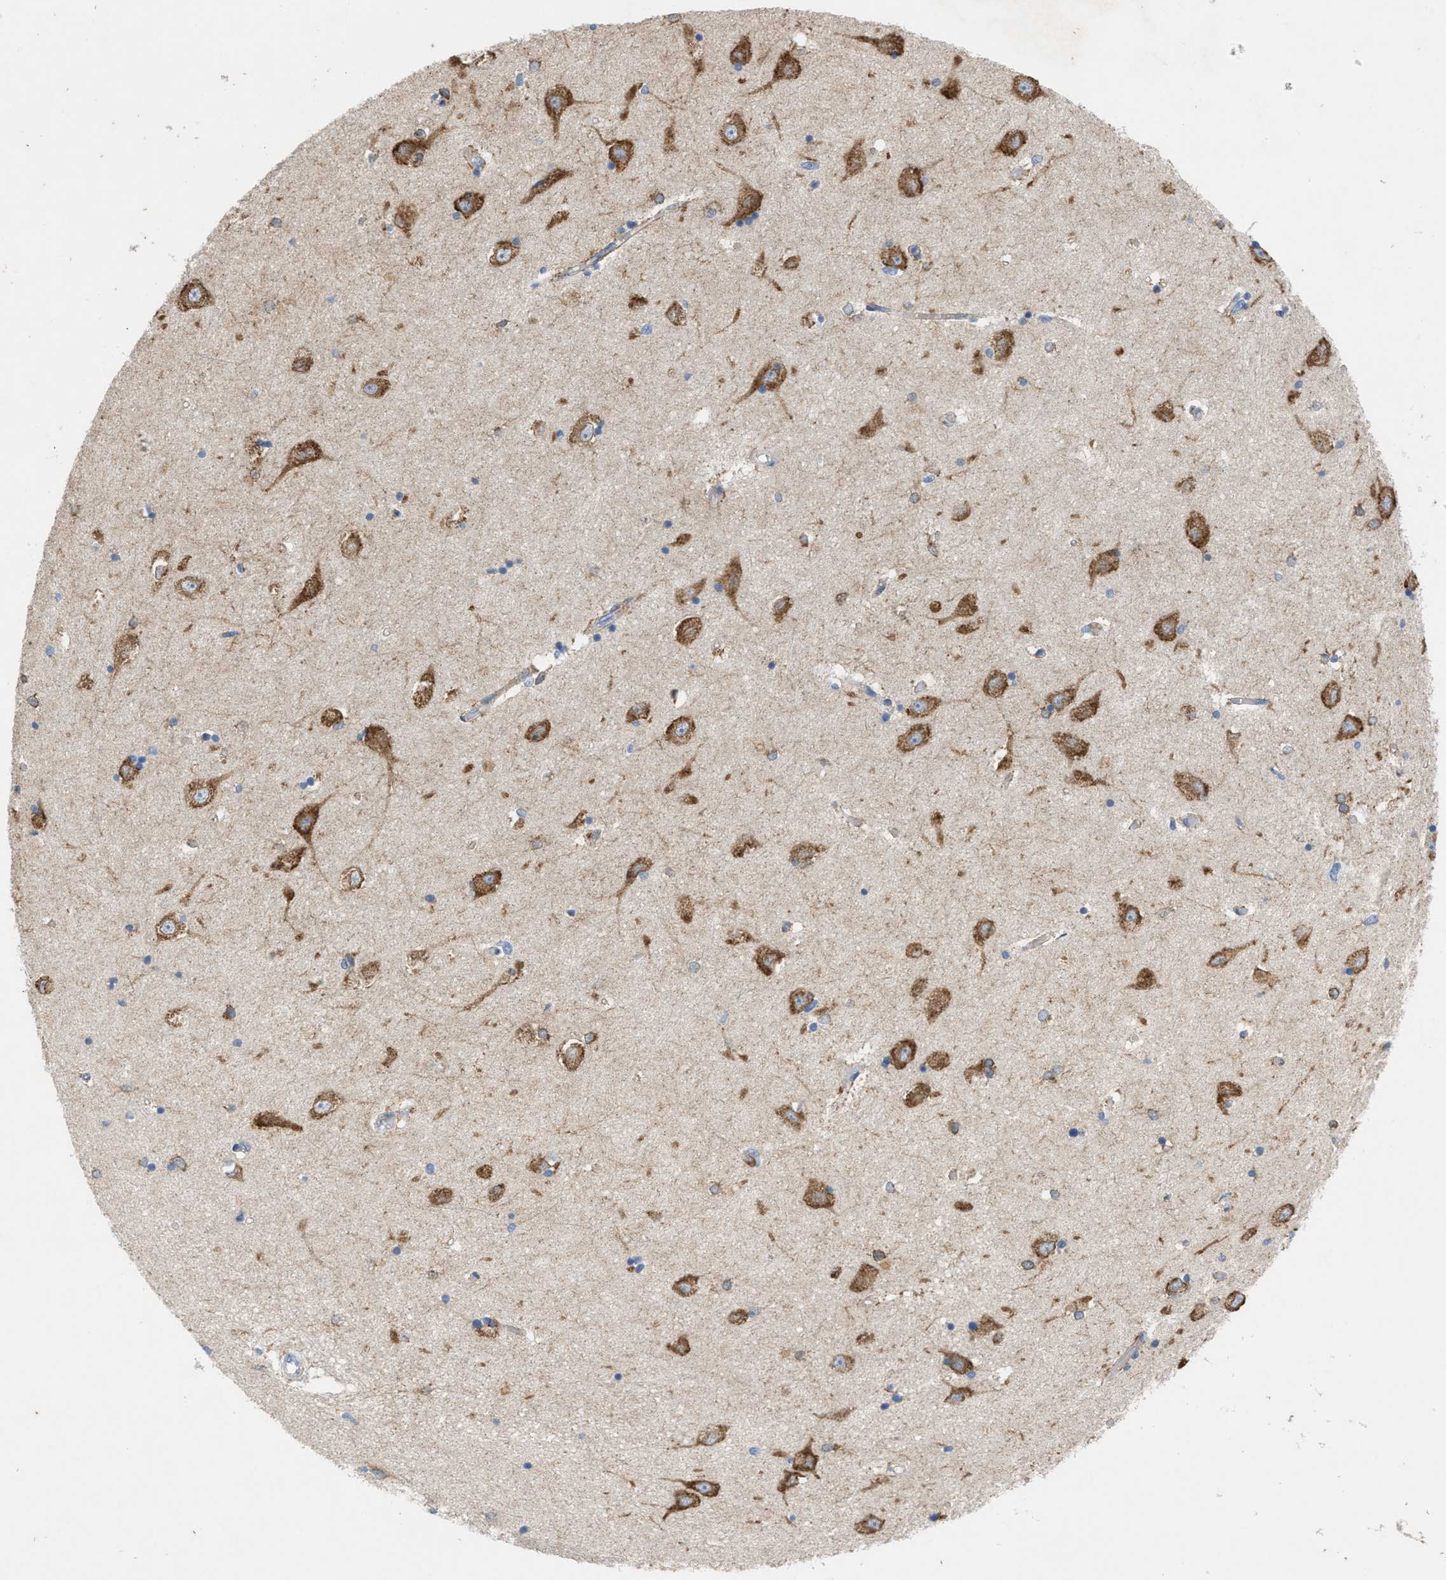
{"staining": {"intensity": "moderate", "quantity": "<25%", "location": "cytoplasmic/membranous"}, "tissue": "hippocampus", "cell_type": "Glial cells", "image_type": "normal", "snomed": [{"axis": "morphology", "description": "Normal tissue, NOS"}, {"axis": "topography", "description": "Hippocampus"}], "caption": "Glial cells reveal low levels of moderate cytoplasmic/membranous staining in approximately <25% of cells in unremarkable hippocampus.", "gene": "DYNC2I1", "patient": {"sex": "male", "age": 45}}